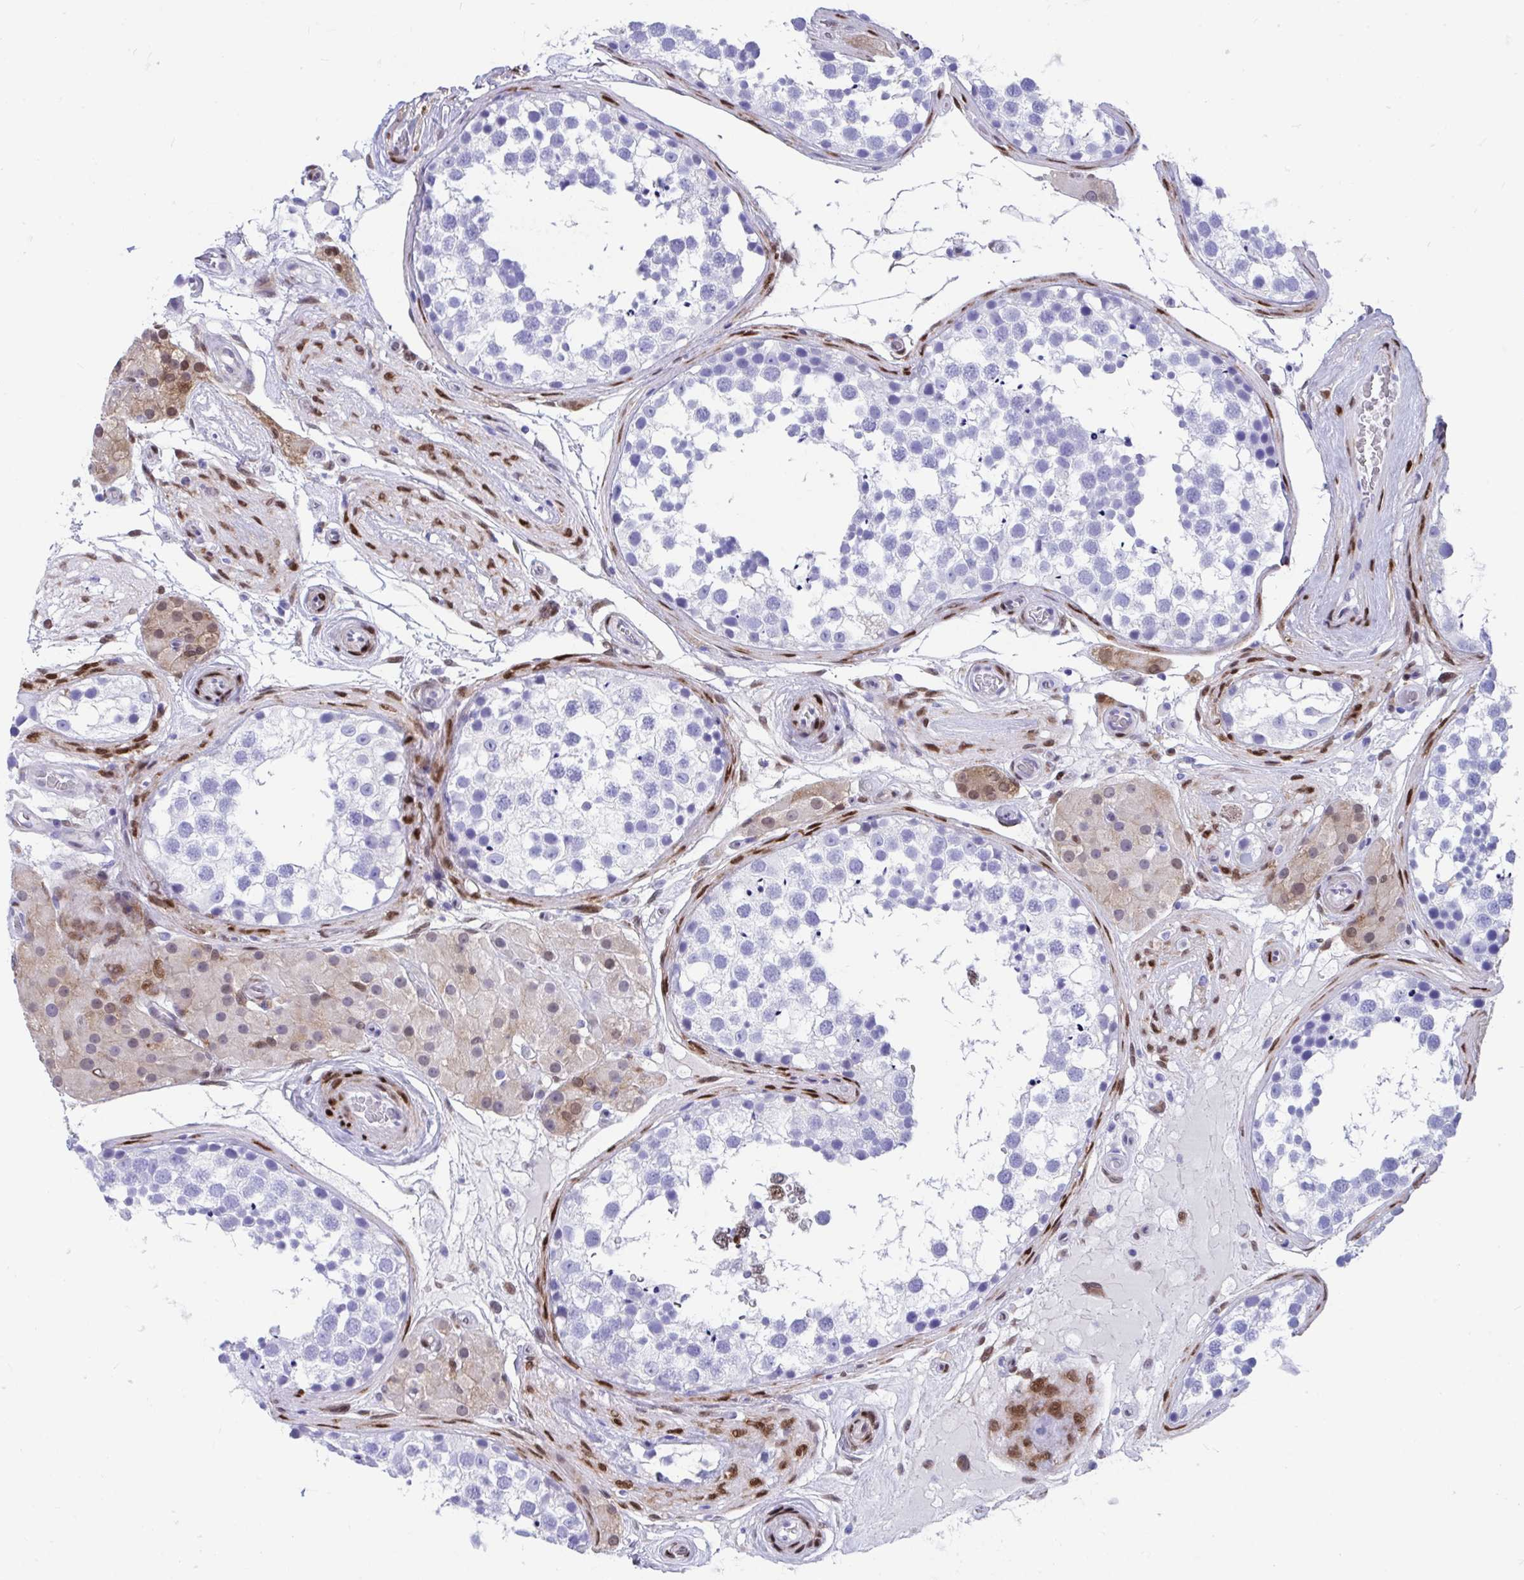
{"staining": {"intensity": "negative", "quantity": "none", "location": "none"}, "tissue": "testis", "cell_type": "Cells in seminiferous ducts", "image_type": "normal", "snomed": [{"axis": "morphology", "description": "Normal tissue, NOS"}, {"axis": "morphology", "description": "Seminoma, NOS"}, {"axis": "topography", "description": "Testis"}], "caption": "Immunohistochemical staining of unremarkable testis displays no significant staining in cells in seminiferous ducts.", "gene": "RBPMS", "patient": {"sex": "male", "age": 65}}